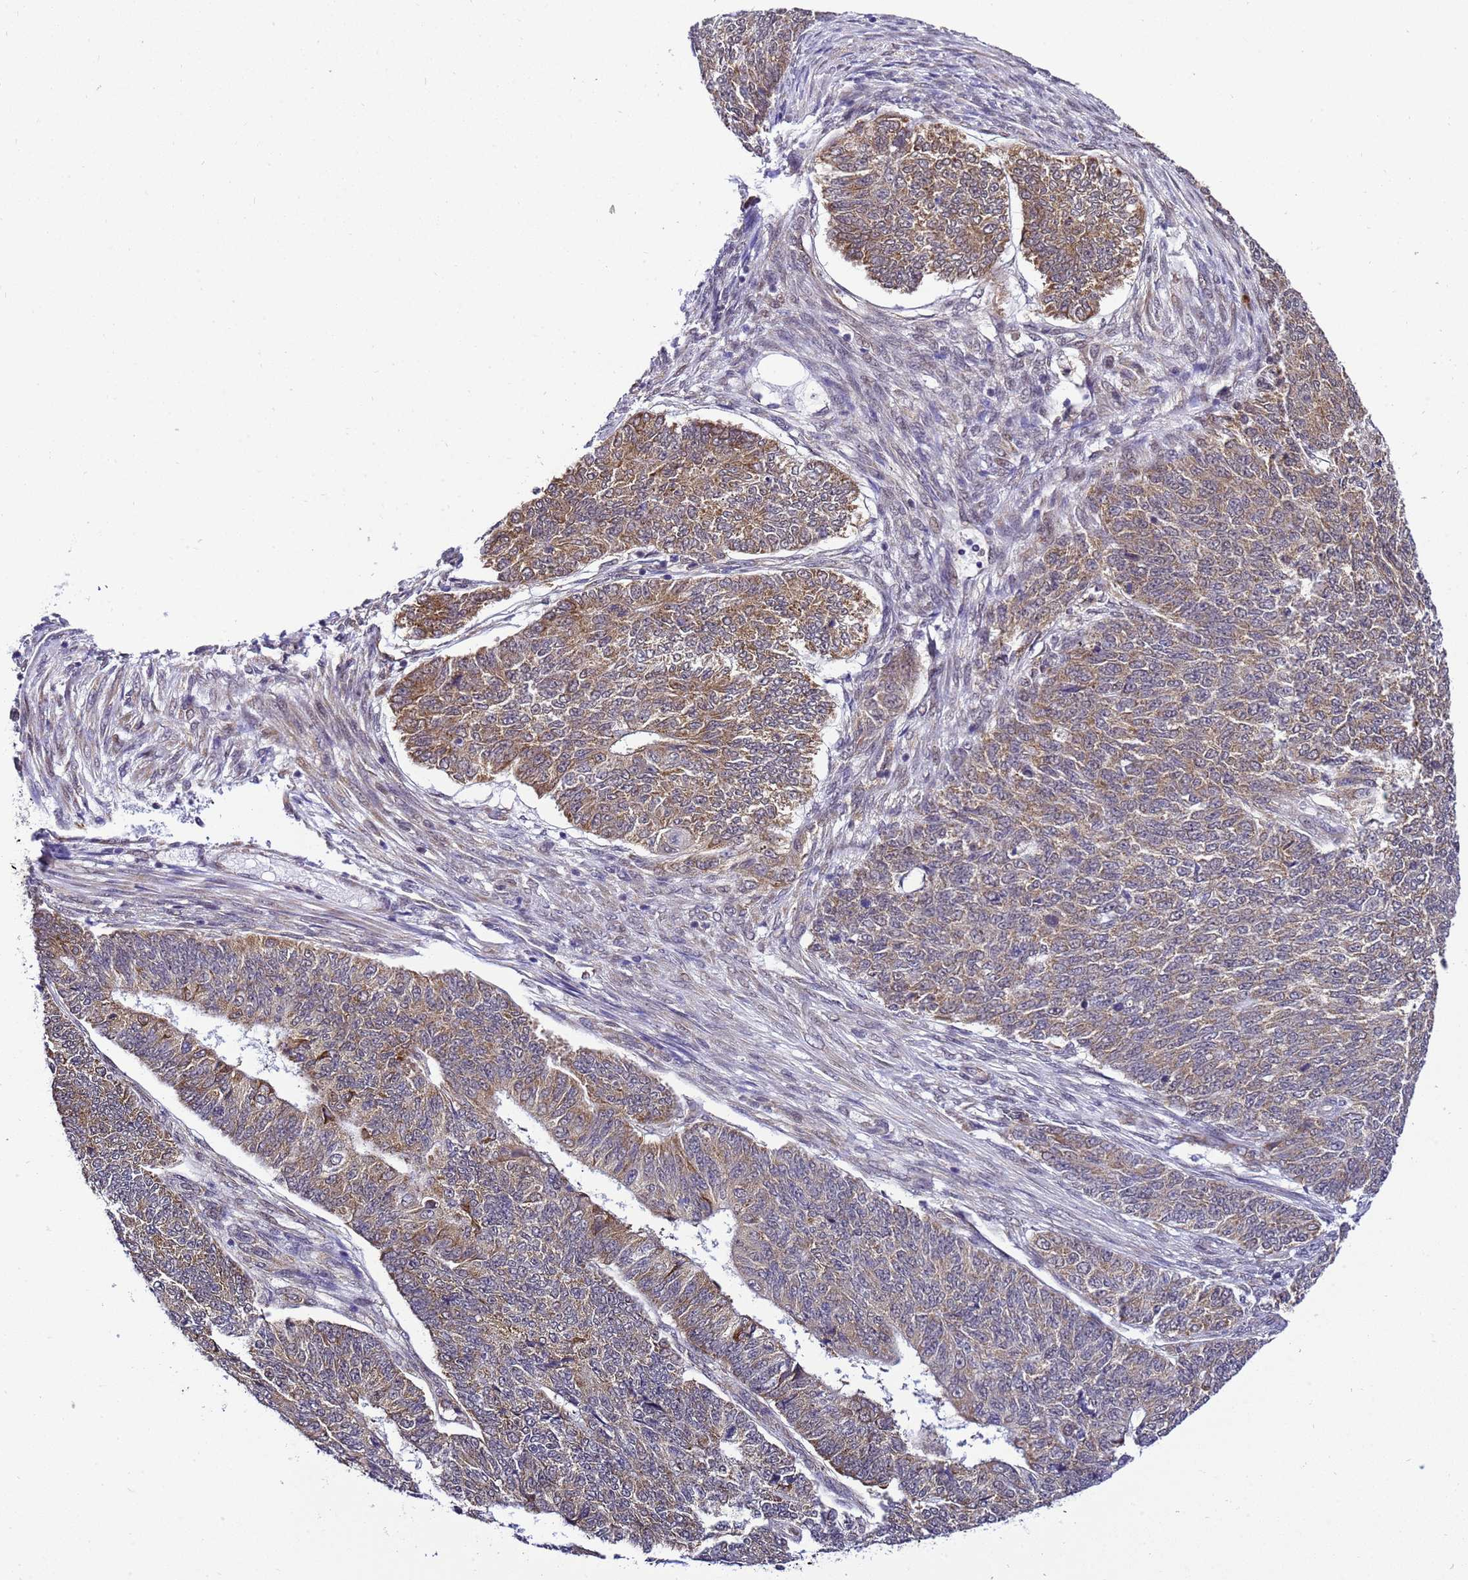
{"staining": {"intensity": "moderate", "quantity": "25%-75%", "location": "cytoplasmic/membranous"}, "tissue": "endometrial cancer", "cell_type": "Tumor cells", "image_type": "cancer", "snomed": [{"axis": "morphology", "description": "Adenocarcinoma, NOS"}, {"axis": "topography", "description": "Endometrium"}], "caption": "DAB immunohistochemical staining of endometrial cancer reveals moderate cytoplasmic/membranous protein expression in about 25%-75% of tumor cells. Using DAB (brown) and hematoxylin (blue) stains, captured at high magnification using brightfield microscopy.", "gene": "SMN1", "patient": {"sex": "female", "age": 32}}